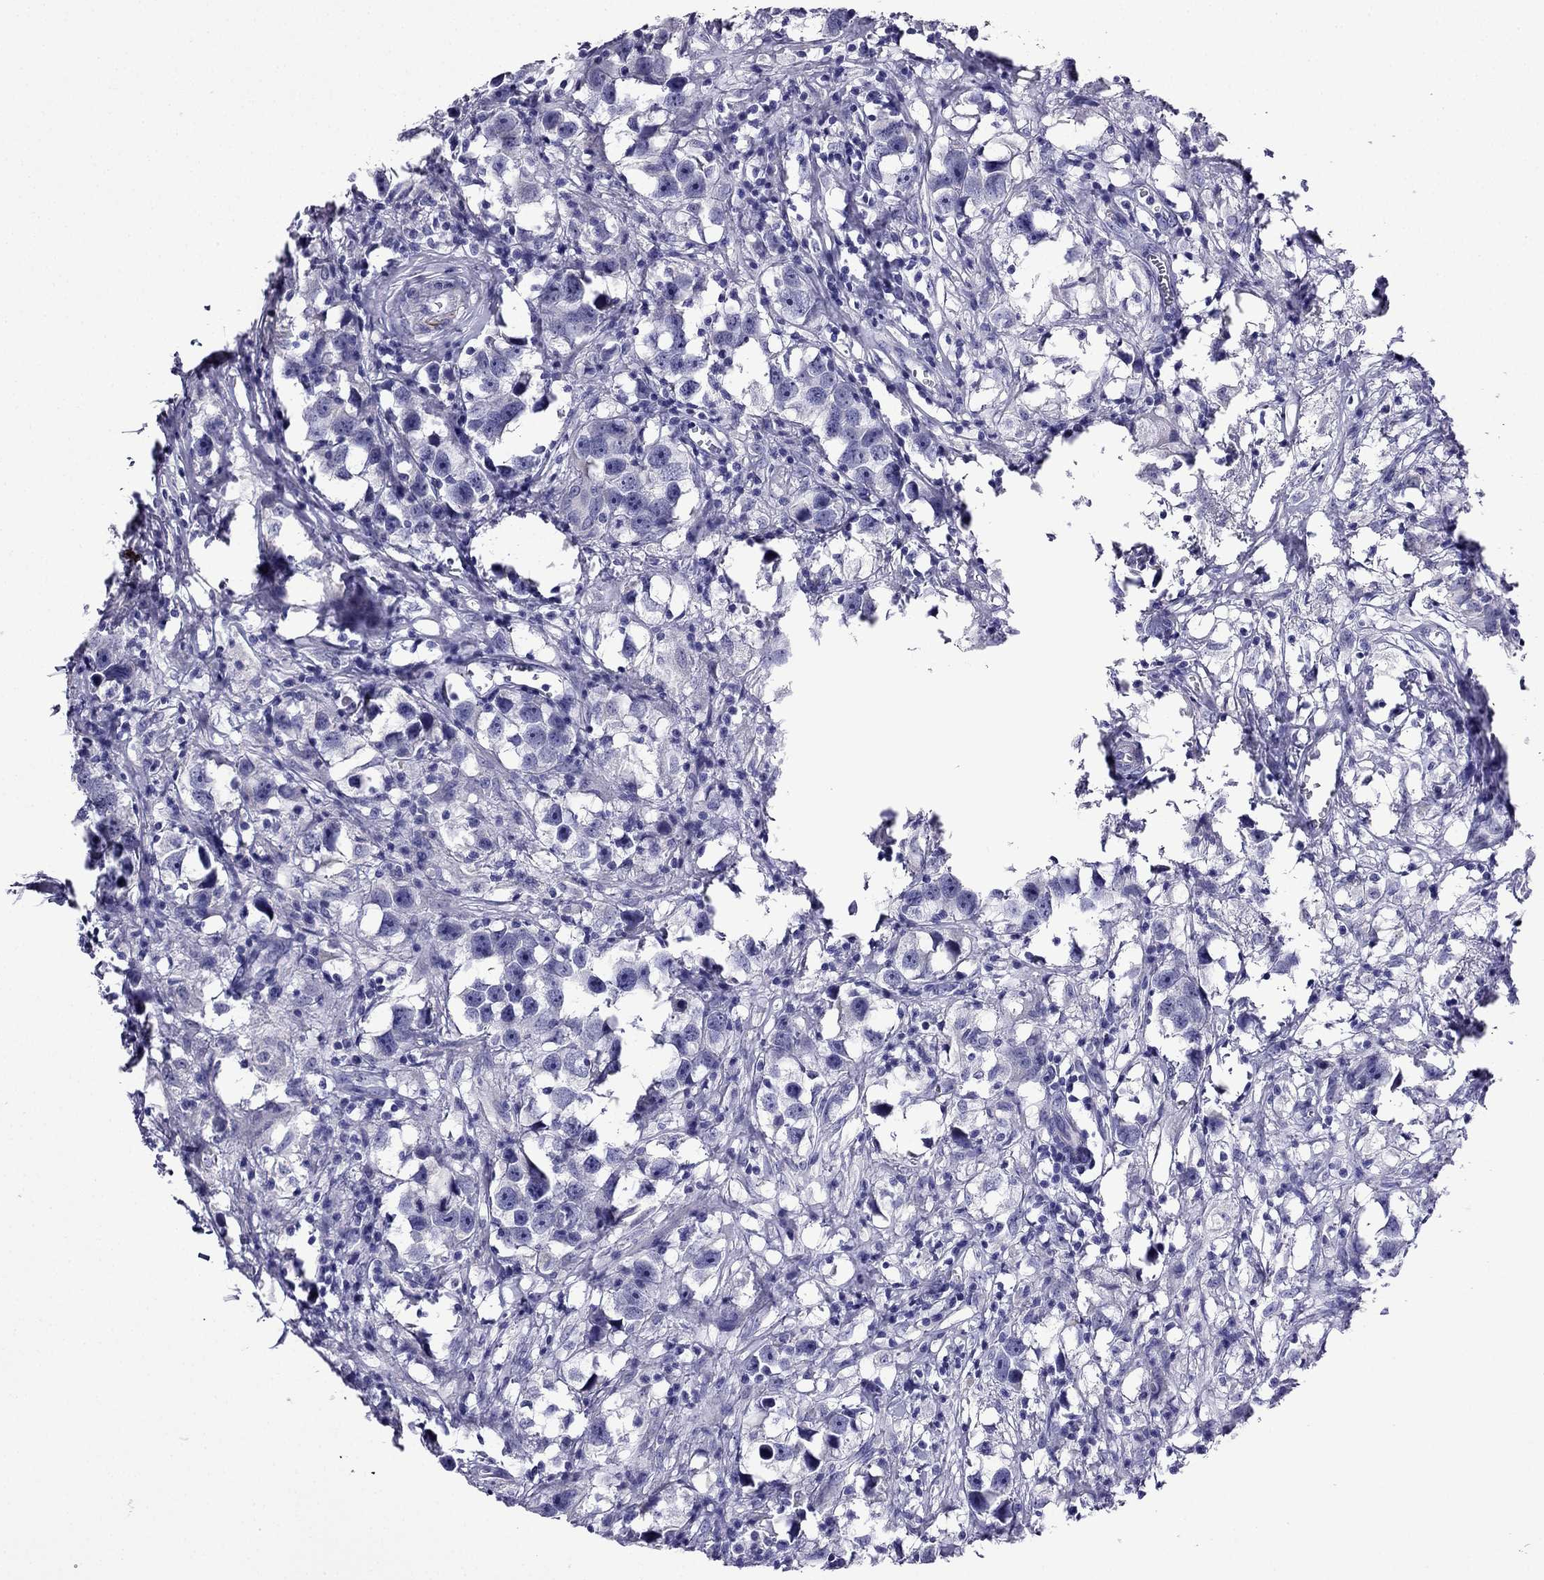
{"staining": {"intensity": "negative", "quantity": "none", "location": "none"}, "tissue": "testis cancer", "cell_type": "Tumor cells", "image_type": "cancer", "snomed": [{"axis": "morphology", "description": "Seminoma, NOS"}, {"axis": "topography", "description": "Testis"}], "caption": "Immunohistochemical staining of human testis cancer (seminoma) shows no significant staining in tumor cells. Brightfield microscopy of immunohistochemistry (IHC) stained with DAB (3,3'-diaminobenzidine) (brown) and hematoxylin (blue), captured at high magnification.", "gene": "DSC1", "patient": {"sex": "male", "age": 49}}